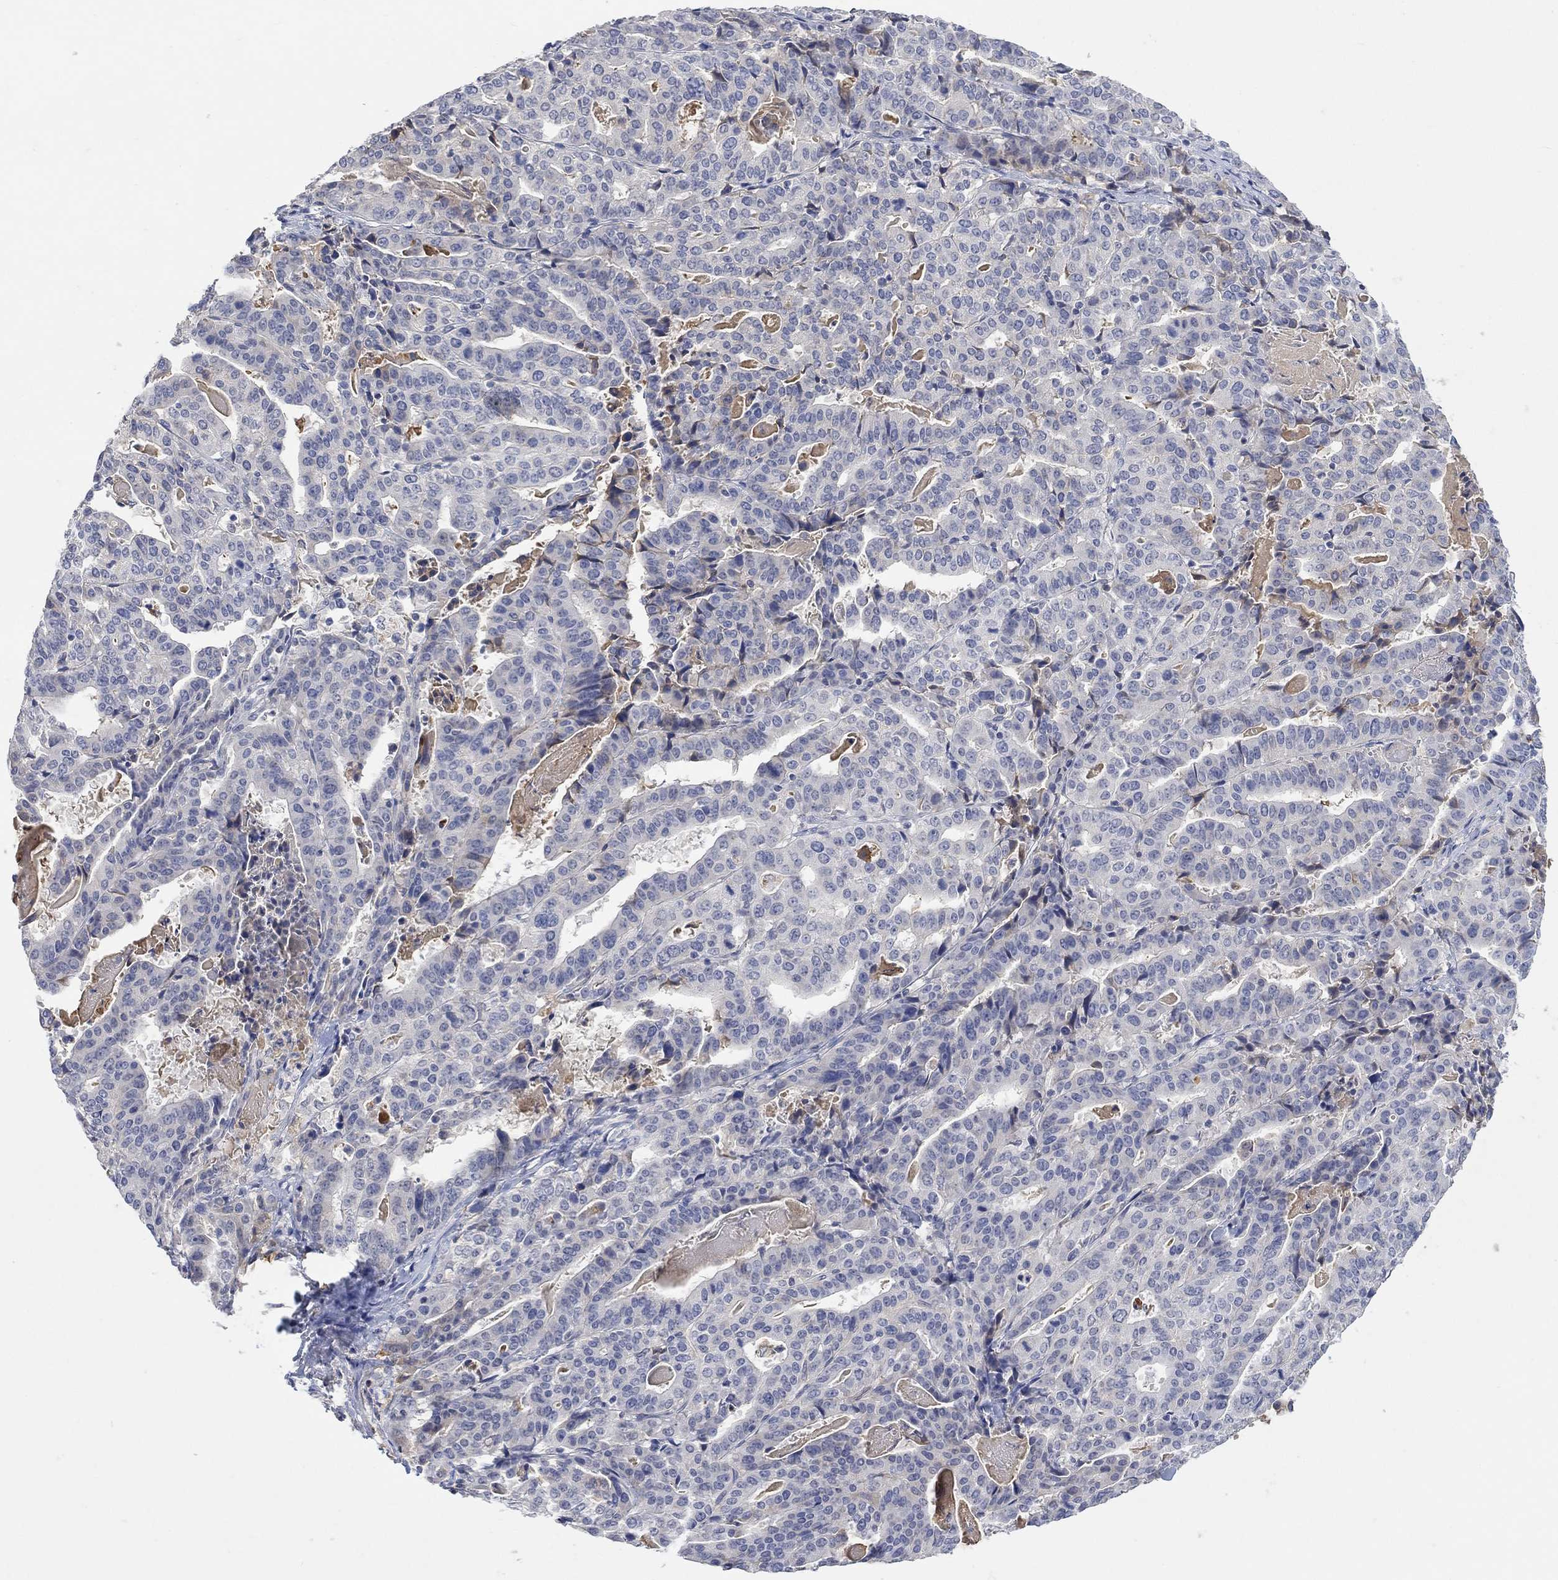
{"staining": {"intensity": "negative", "quantity": "none", "location": "none"}, "tissue": "stomach cancer", "cell_type": "Tumor cells", "image_type": "cancer", "snomed": [{"axis": "morphology", "description": "Adenocarcinoma, NOS"}, {"axis": "topography", "description": "Stomach"}], "caption": "Histopathology image shows no significant protein positivity in tumor cells of adenocarcinoma (stomach).", "gene": "MSTN", "patient": {"sex": "male", "age": 48}}